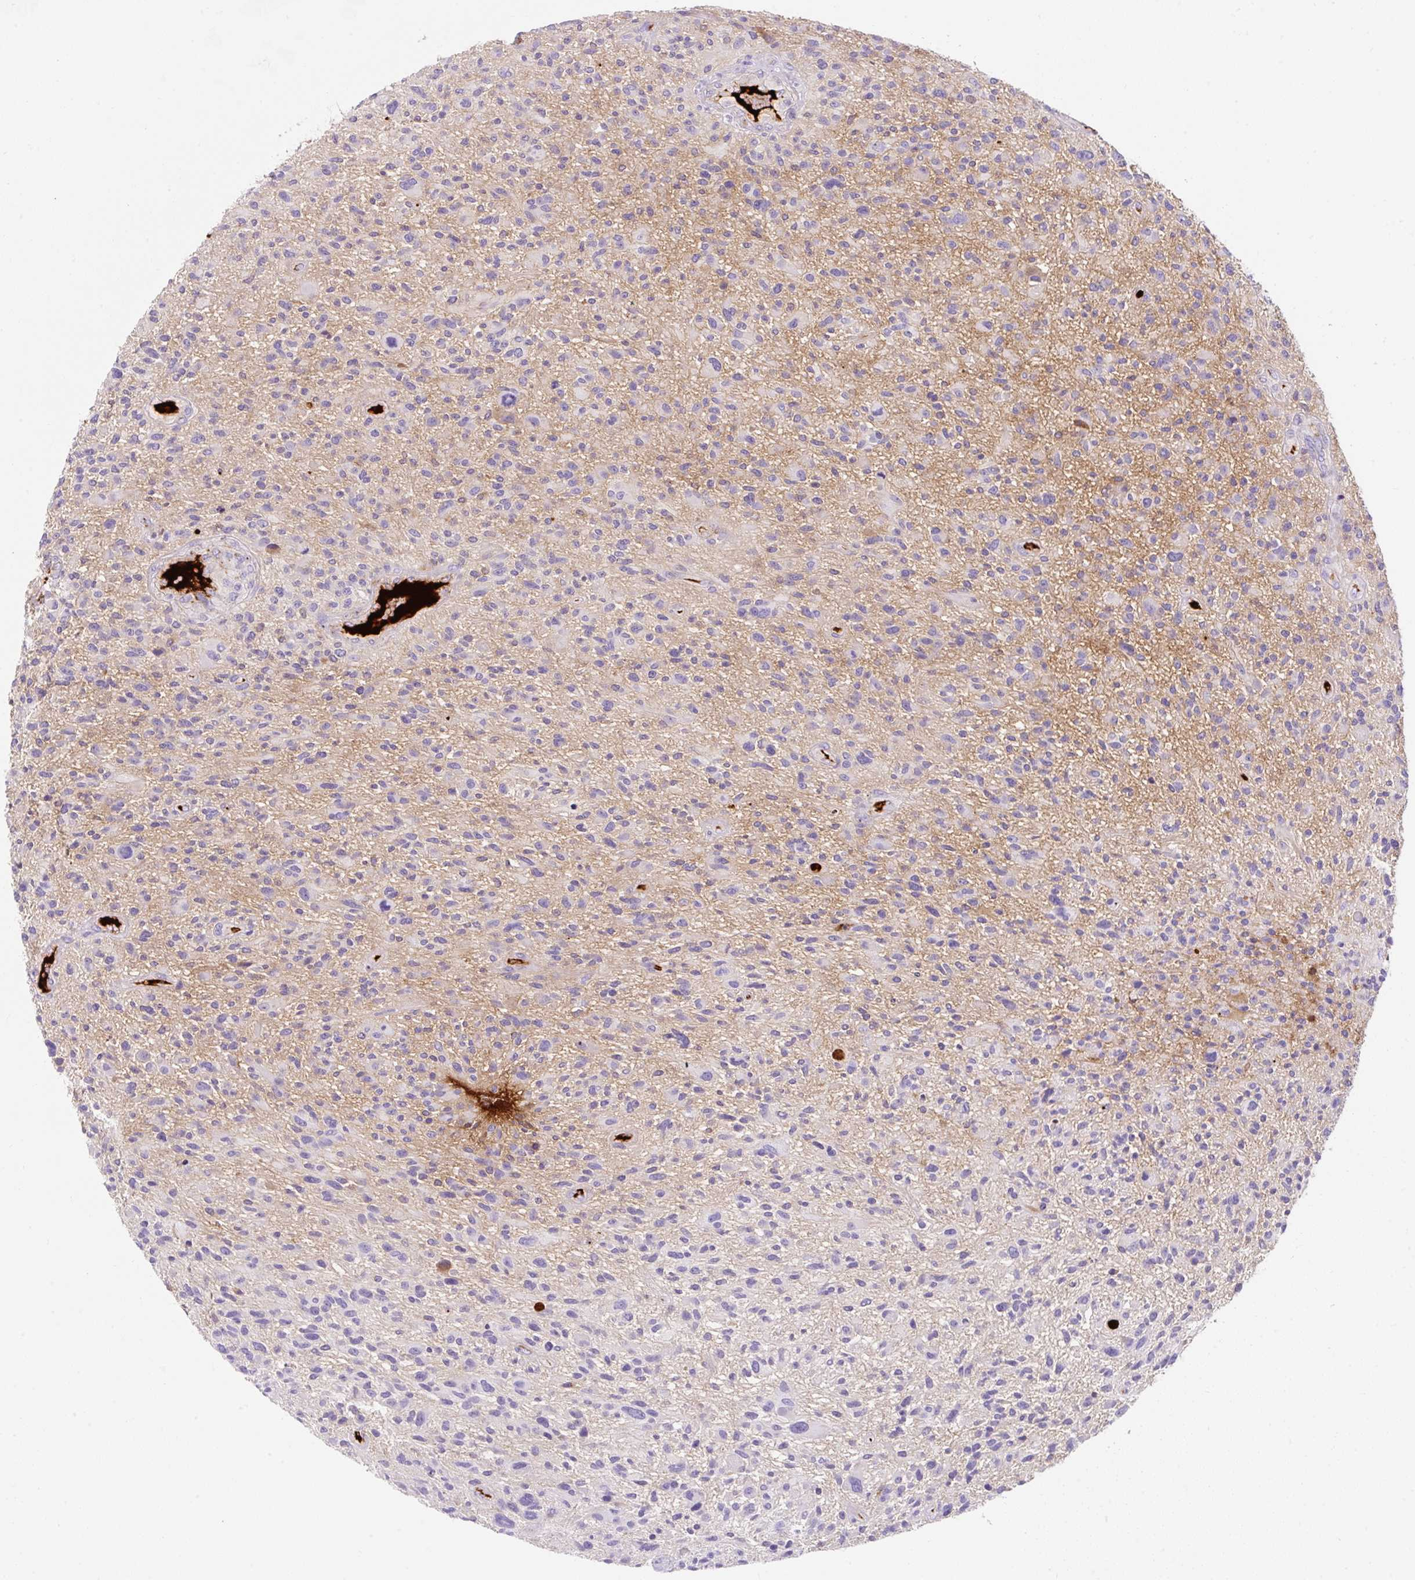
{"staining": {"intensity": "negative", "quantity": "none", "location": "none"}, "tissue": "glioma", "cell_type": "Tumor cells", "image_type": "cancer", "snomed": [{"axis": "morphology", "description": "Glioma, malignant, High grade"}, {"axis": "topography", "description": "Brain"}], "caption": "A high-resolution micrograph shows immunohistochemistry (IHC) staining of glioma, which displays no significant staining in tumor cells.", "gene": "APOC4-APOC2", "patient": {"sex": "male", "age": 47}}